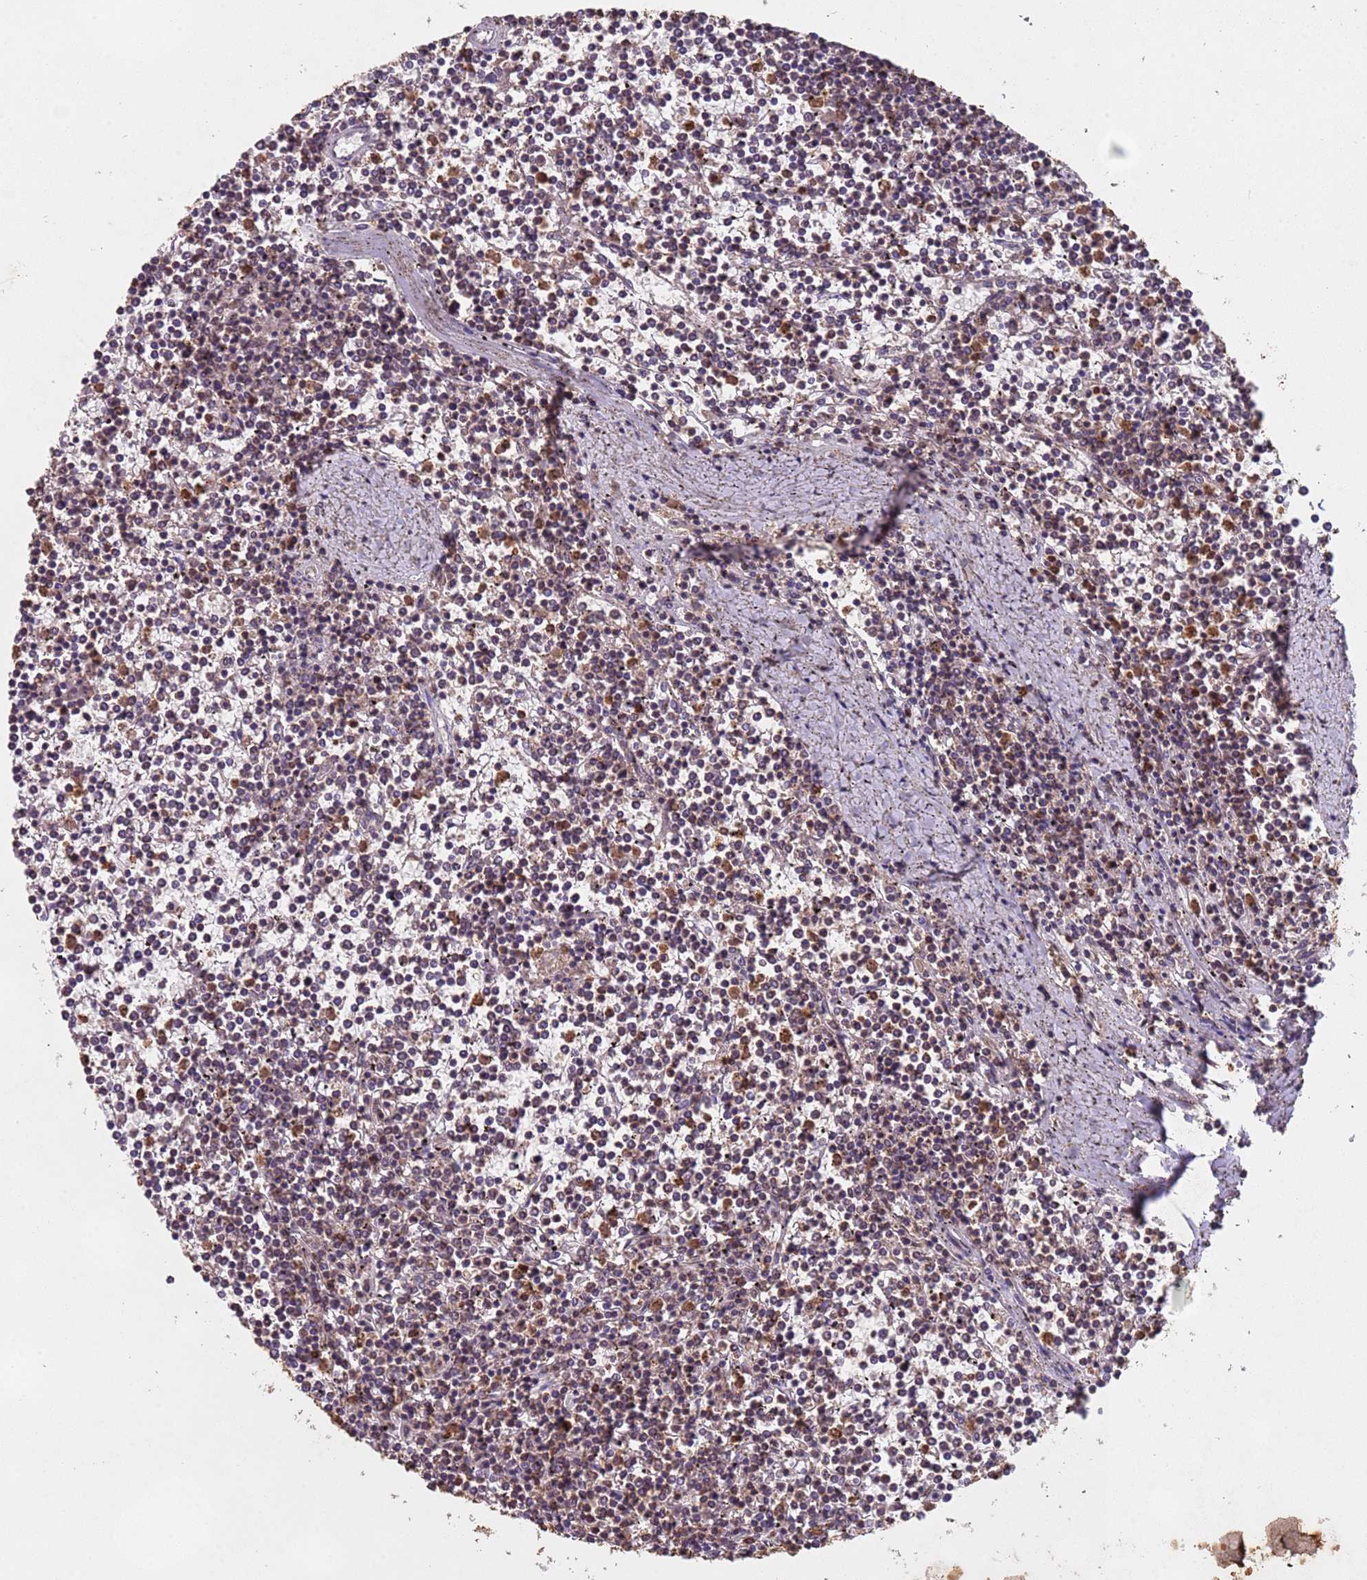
{"staining": {"intensity": "moderate", "quantity": "<25%", "location": "nuclear"}, "tissue": "lymphoma", "cell_type": "Tumor cells", "image_type": "cancer", "snomed": [{"axis": "morphology", "description": "Malignant lymphoma, non-Hodgkin's type, Low grade"}, {"axis": "topography", "description": "Spleen"}], "caption": "This is an image of immunohistochemistry staining of low-grade malignant lymphoma, non-Hodgkin's type, which shows moderate expression in the nuclear of tumor cells.", "gene": "HDAC10", "patient": {"sex": "female", "age": 19}}